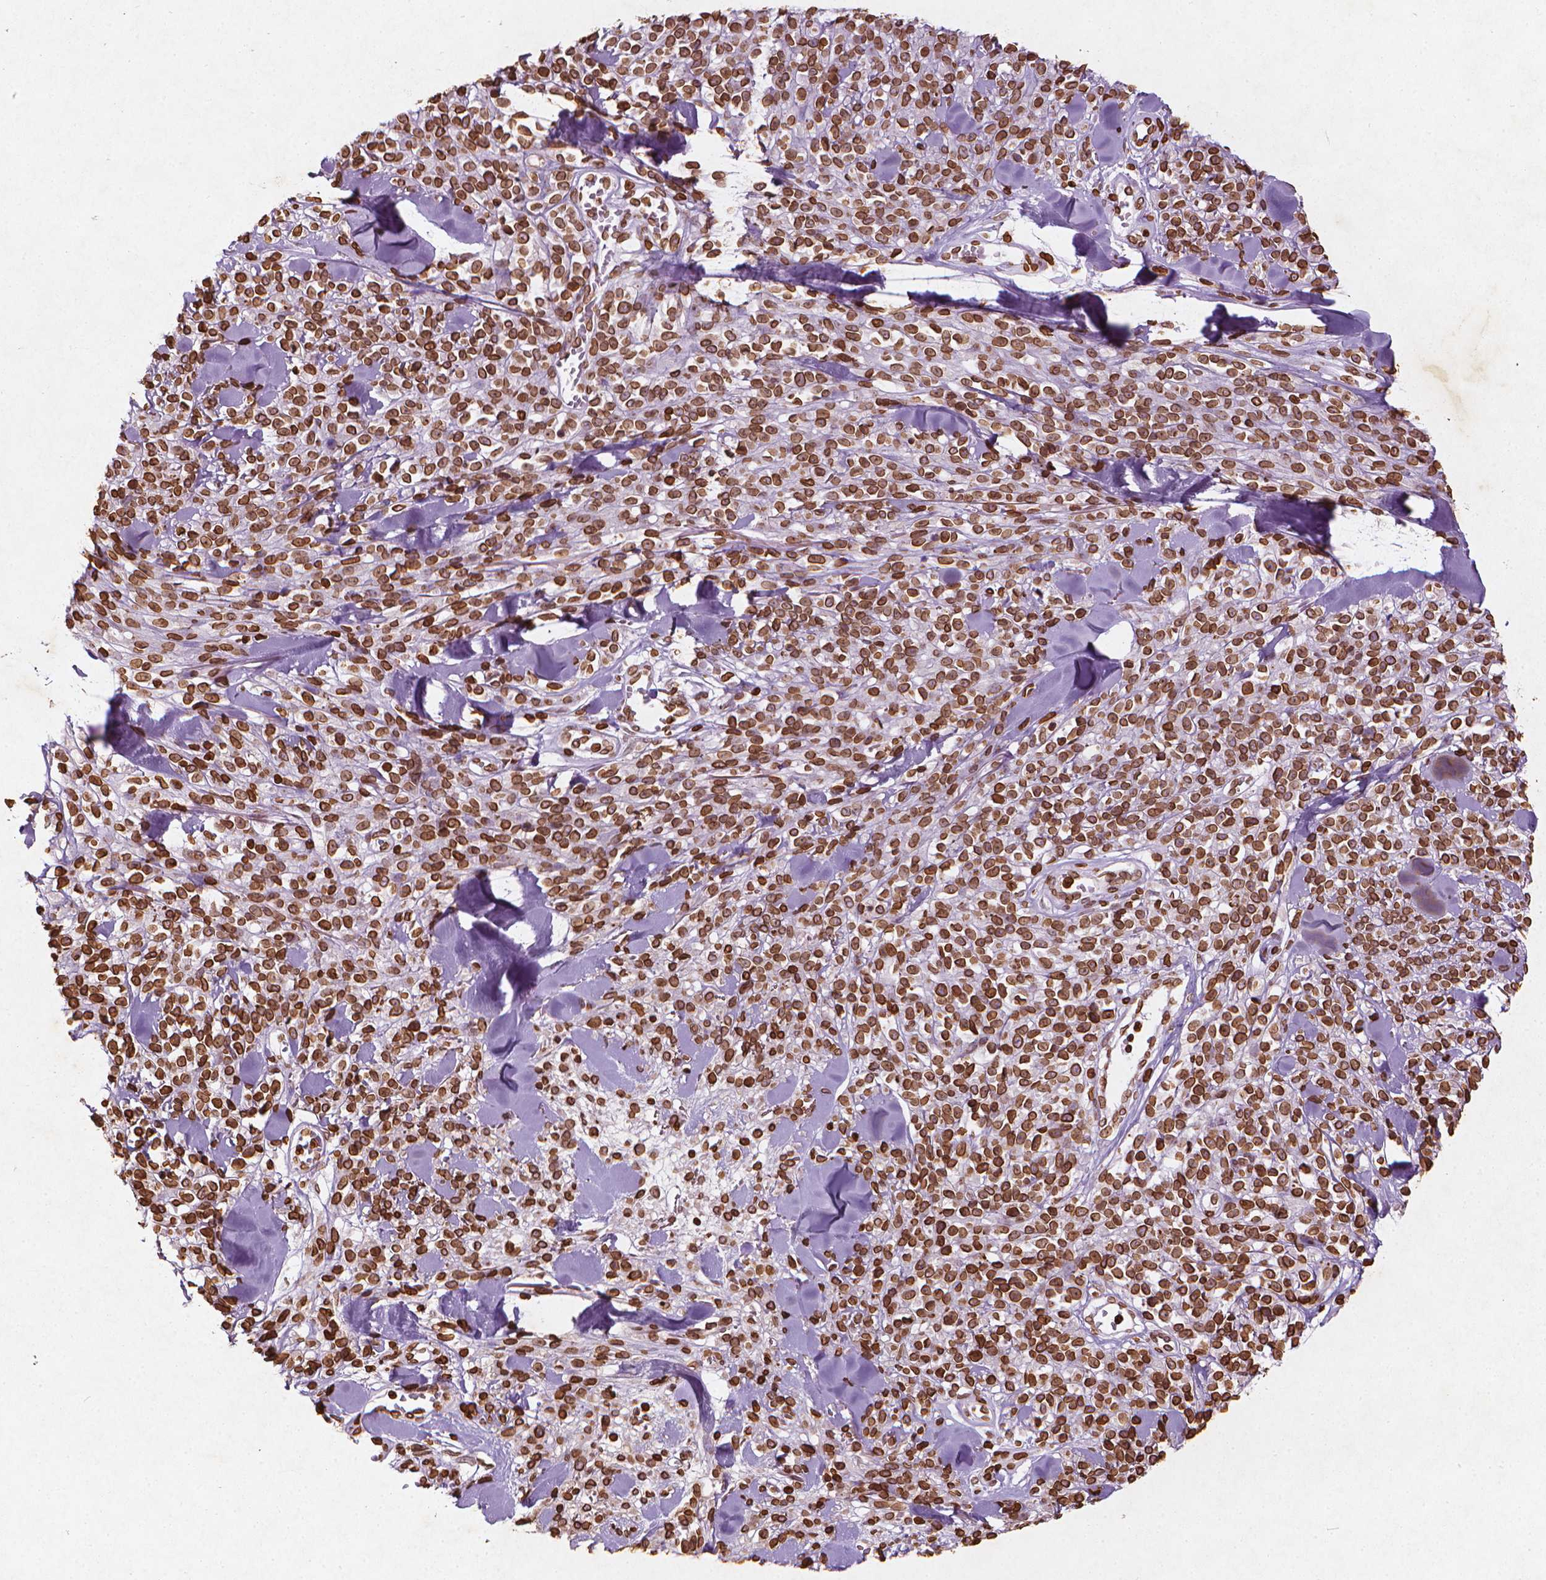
{"staining": {"intensity": "strong", "quantity": ">75%", "location": "cytoplasmic/membranous,nuclear"}, "tissue": "melanoma", "cell_type": "Tumor cells", "image_type": "cancer", "snomed": [{"axis": "morphology", "description": "Malignant melanoma, NOS"}, {"axis": "topography", "description": "Skin"}, {"axis": "topography", "description": "Skin of trunk"}], "caption": "This micrograph displays immunohistochemistry (IHC) staining of malignant melanoma, with high strong cytoplasmic/membranous and nuclear staining in approximately >75% of tumor cells.", "gene": "LMNB1", "patient": {"sex": "male", "age": 74}}